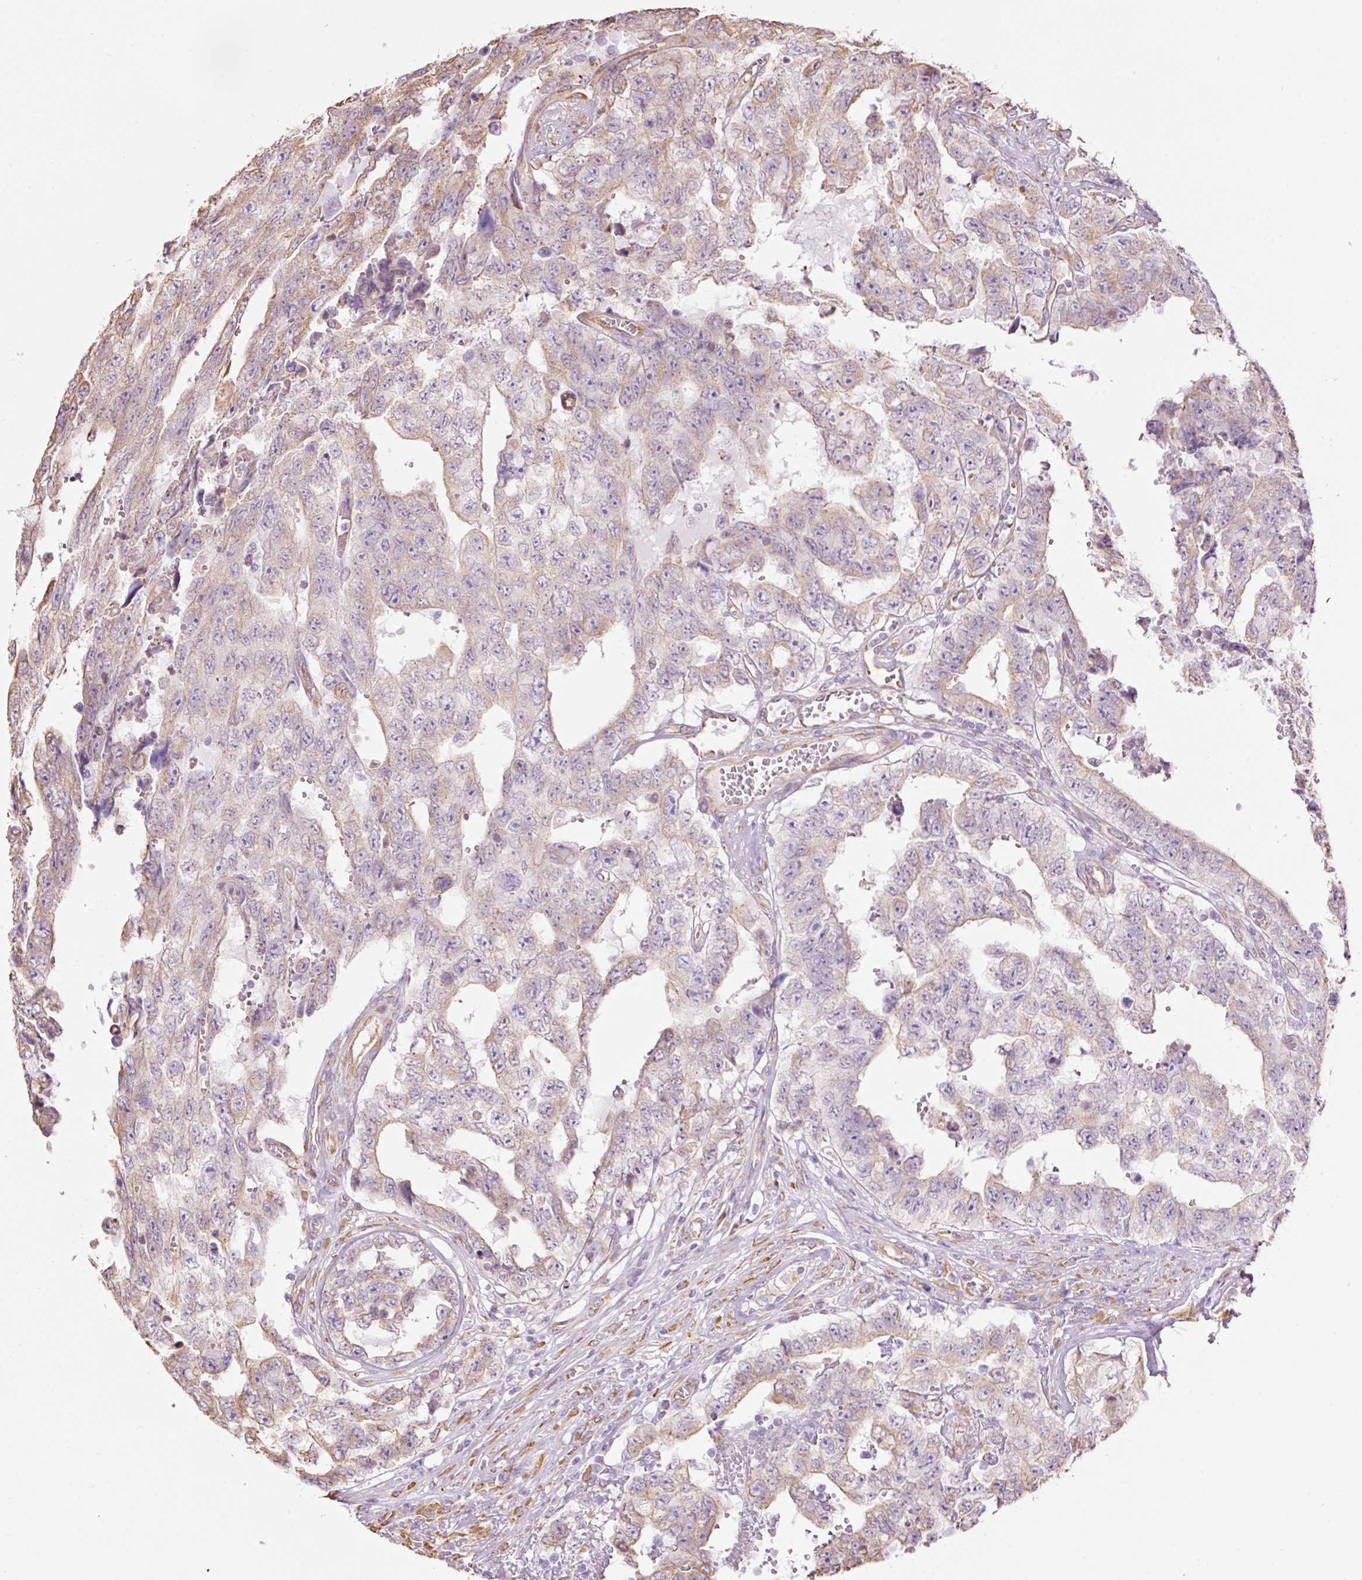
{"staining": {"intensity": "weak", "quantity": "25%-75%", "location": "cytoplasmic/membranous"}, "tissue": "testis cancer", "cell_type": "Tumor cells", "image_type": "cancer", "snomed": [{"axis": "morphology", "description": "Normal tissue, NOS"}, {"axis": "morphology", "description": "Carcinoma, Embryonal, NOS"}, {"axis": "topography", "description": "Testis"}, {"axis": "topography", "description": "Epididymis"}], "caption": "IHC micrograph of embryonal carcinoma (testis) stained for a protein (brown), which shows low levels of weak cytoplasmic/membranous staining in approximately 25%-75% of tumor cells.", "gene": "GCG", "patient": {"sex": "male", "age": 25}}